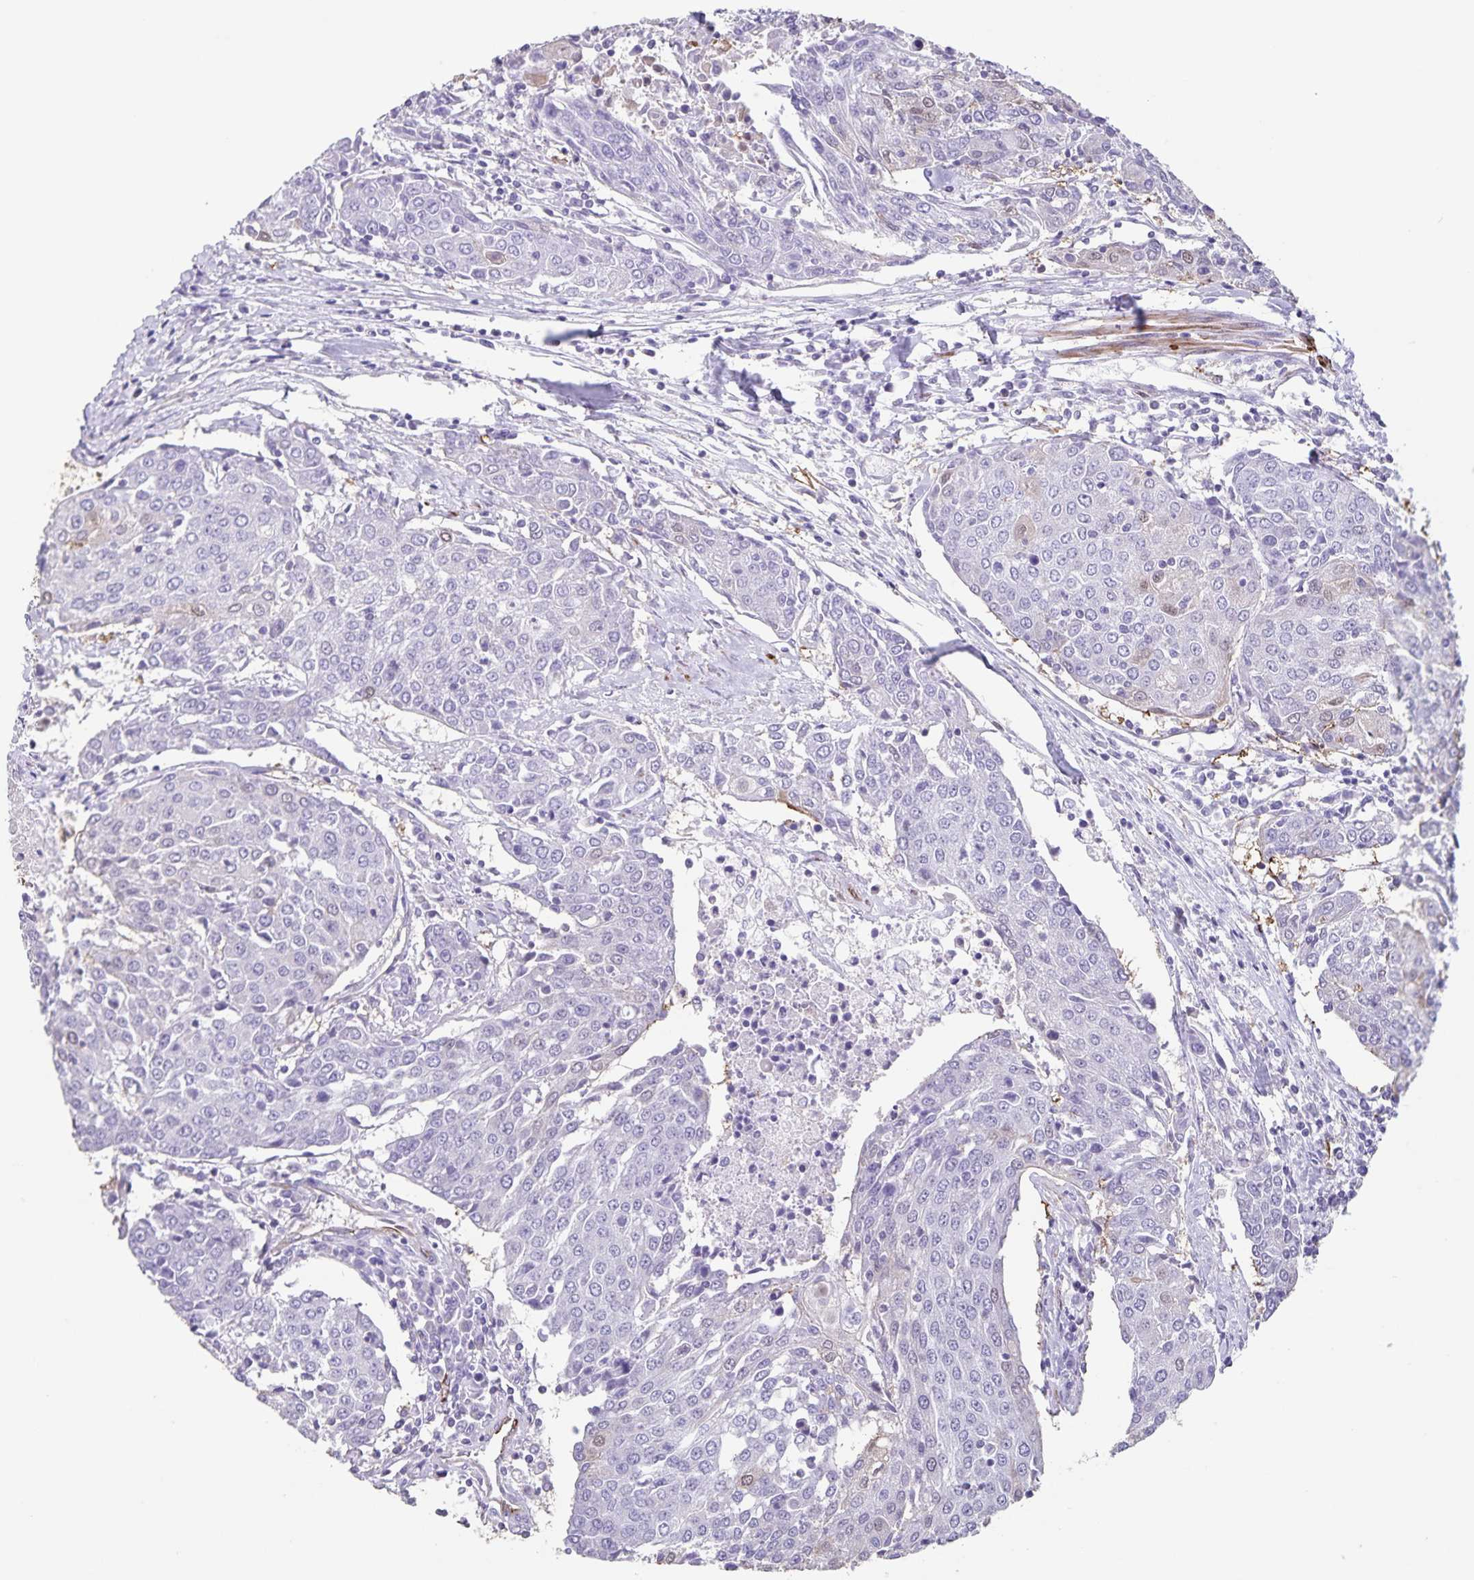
{"staining": {"intensity": "weak", "quantity": "<25%", "location": "cytoplasmic/membranous"}, "tissue": "urothelial cancer", "cell_type": "Tumor cells", "image_type": "cancer", "snomed": [{"axis": "morphology", "description": "Urothelial carcinoma, High grade"}, {"axis": "topography", "description": "Urinary bladder"}], "caption": "Immunohistochemical staining of urothelial cancer demonstrates no significant staining in tumor cells. (DAB immunohistochemistry, high magnification).", "gene": "SYNM", "patient": {"sex": "female", "age": 85}}